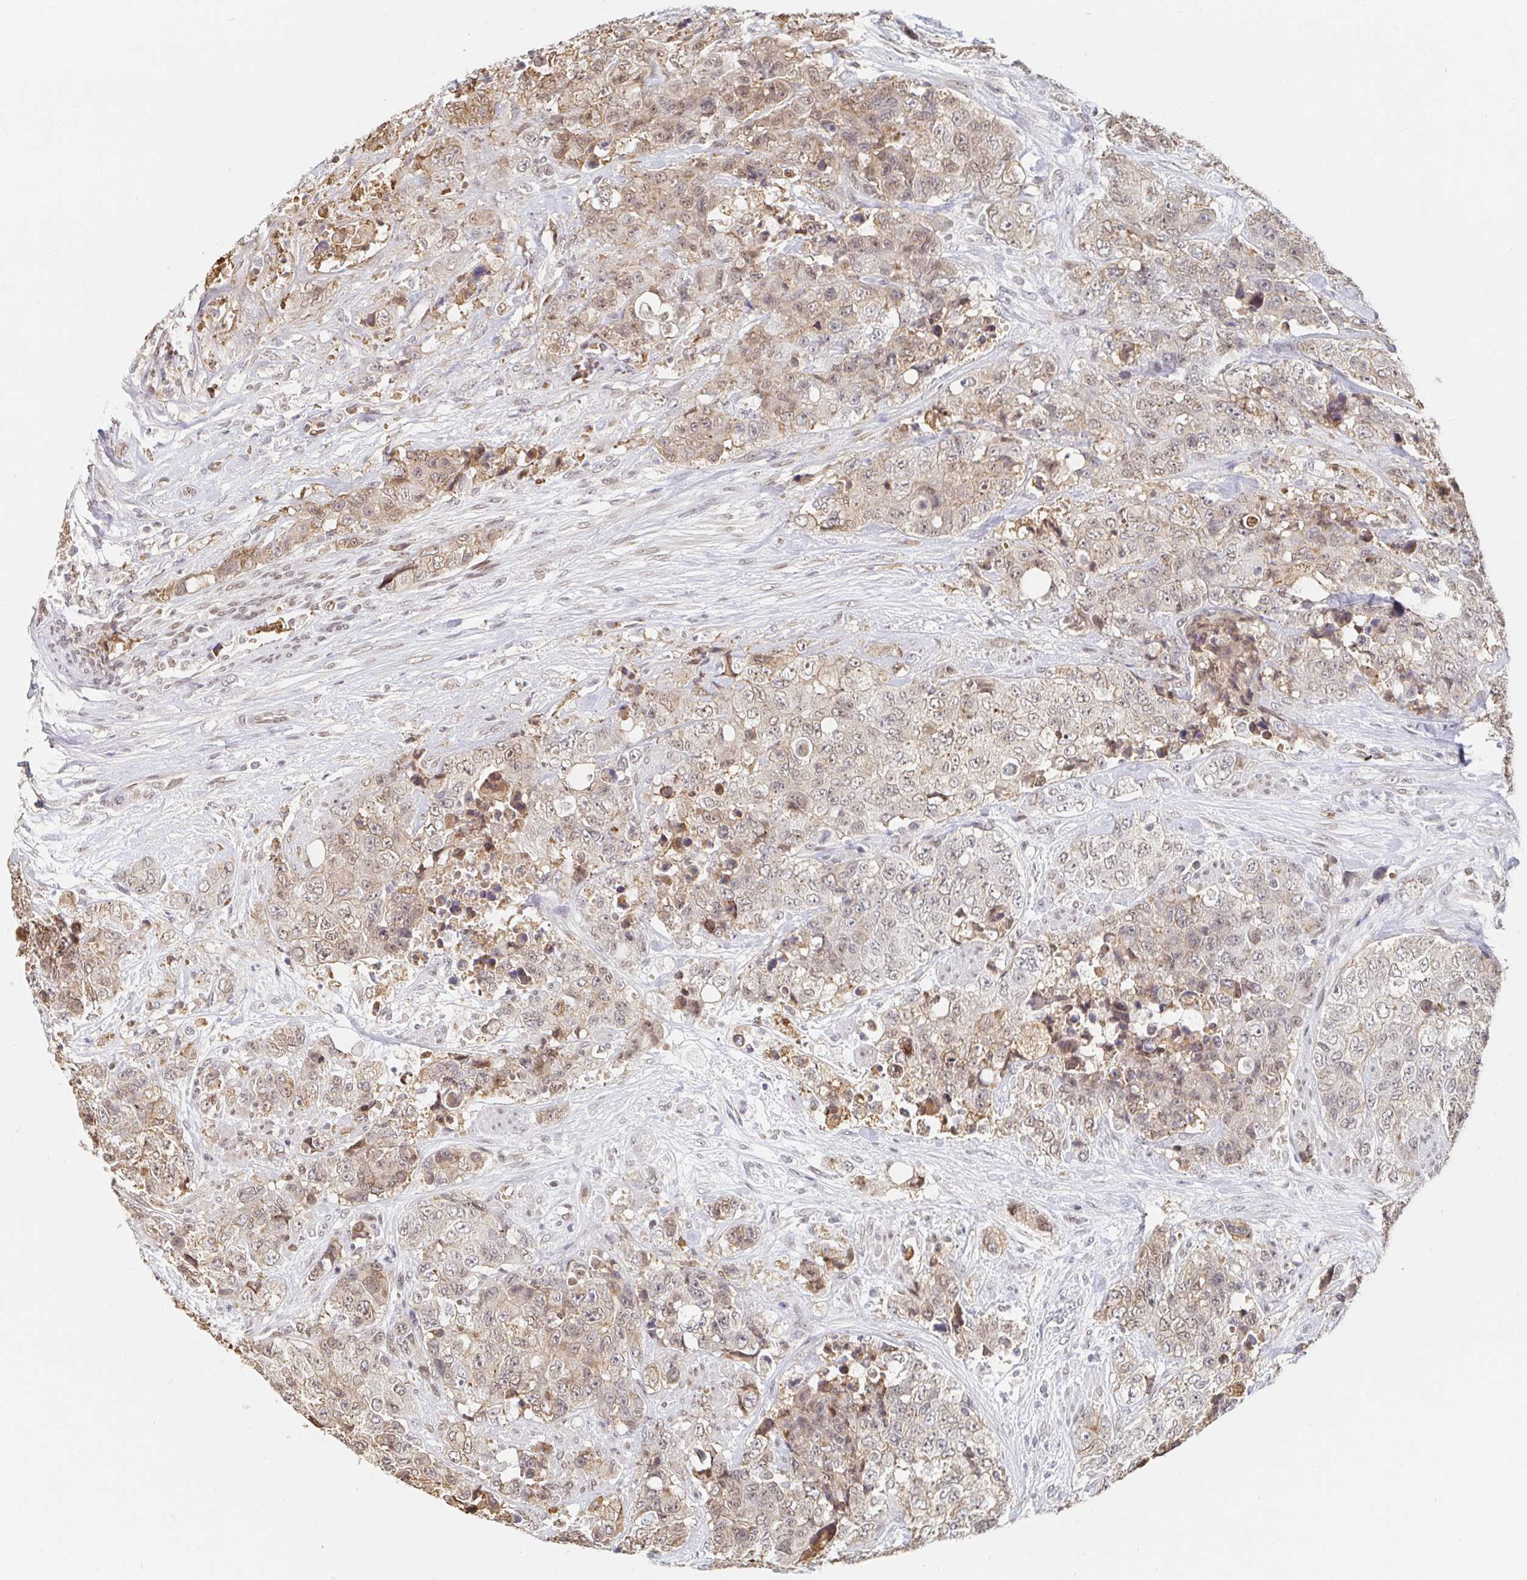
{"staining": {"intensity": "weak", "quantity": ">75%", "location": "cytoplasmic/membranous,nuclear"}, "tissue": "urothelial cancer", "cell_type": "Tumor cells", "image_type": "cancer", "snomed": [{"axis": "morphology", "description": "Urothelial carcinoma, High grade"}, {"axis": "topography", "description": "Urinary bladder"}], "caption": "A brown stain highlights weak cytoplasmic/membranous and nuclear positivity of a protein in urothelial cancer tumor cells.", "gene": "CHD2", "patient": {"sex": "female", "age": 78}}